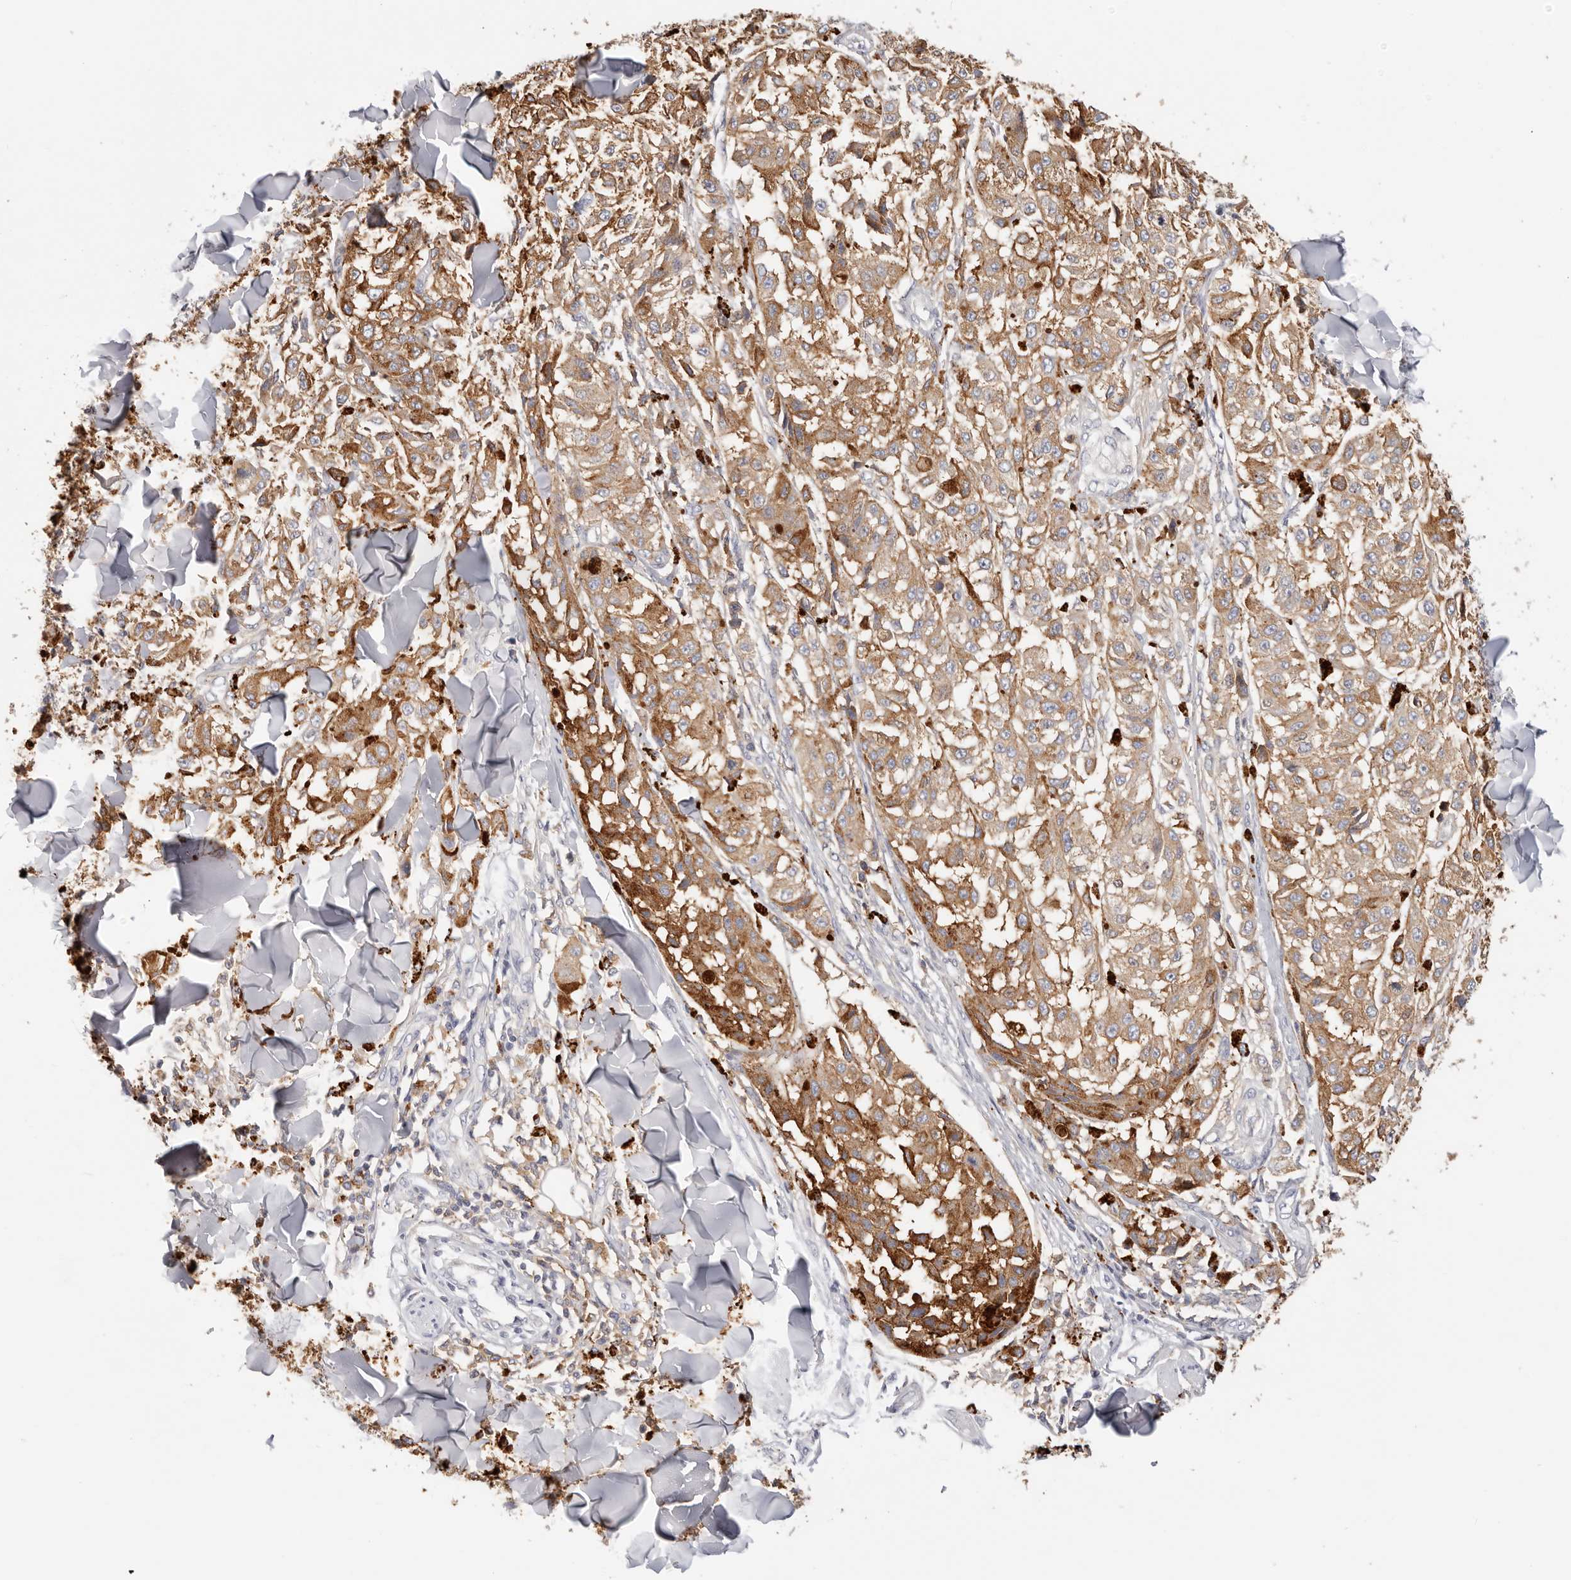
{"staining": {"intensity": "strong", "quantity": "25%-75%", "location": "cytoplasmic/membranous"}, "tissue": "melanoma", "cell_type": "Tumor cells", "image_type": "cancer", "snomed": [{"axis": "morphology", "description": "Malignant melanoma, NOS"}, {"axis": "topography", "description": "Skin"}], "caption": "Malignant melanoma stained with DAB (3,3'-diaminobenzidine) immunohistochemistry exhibits high levels of strong cytoplasmic/membranous positivity in approximately 25%-75% of tumor cells.", "gene": "STKLD1", "patient": {"sex": "female", "age": 64}}